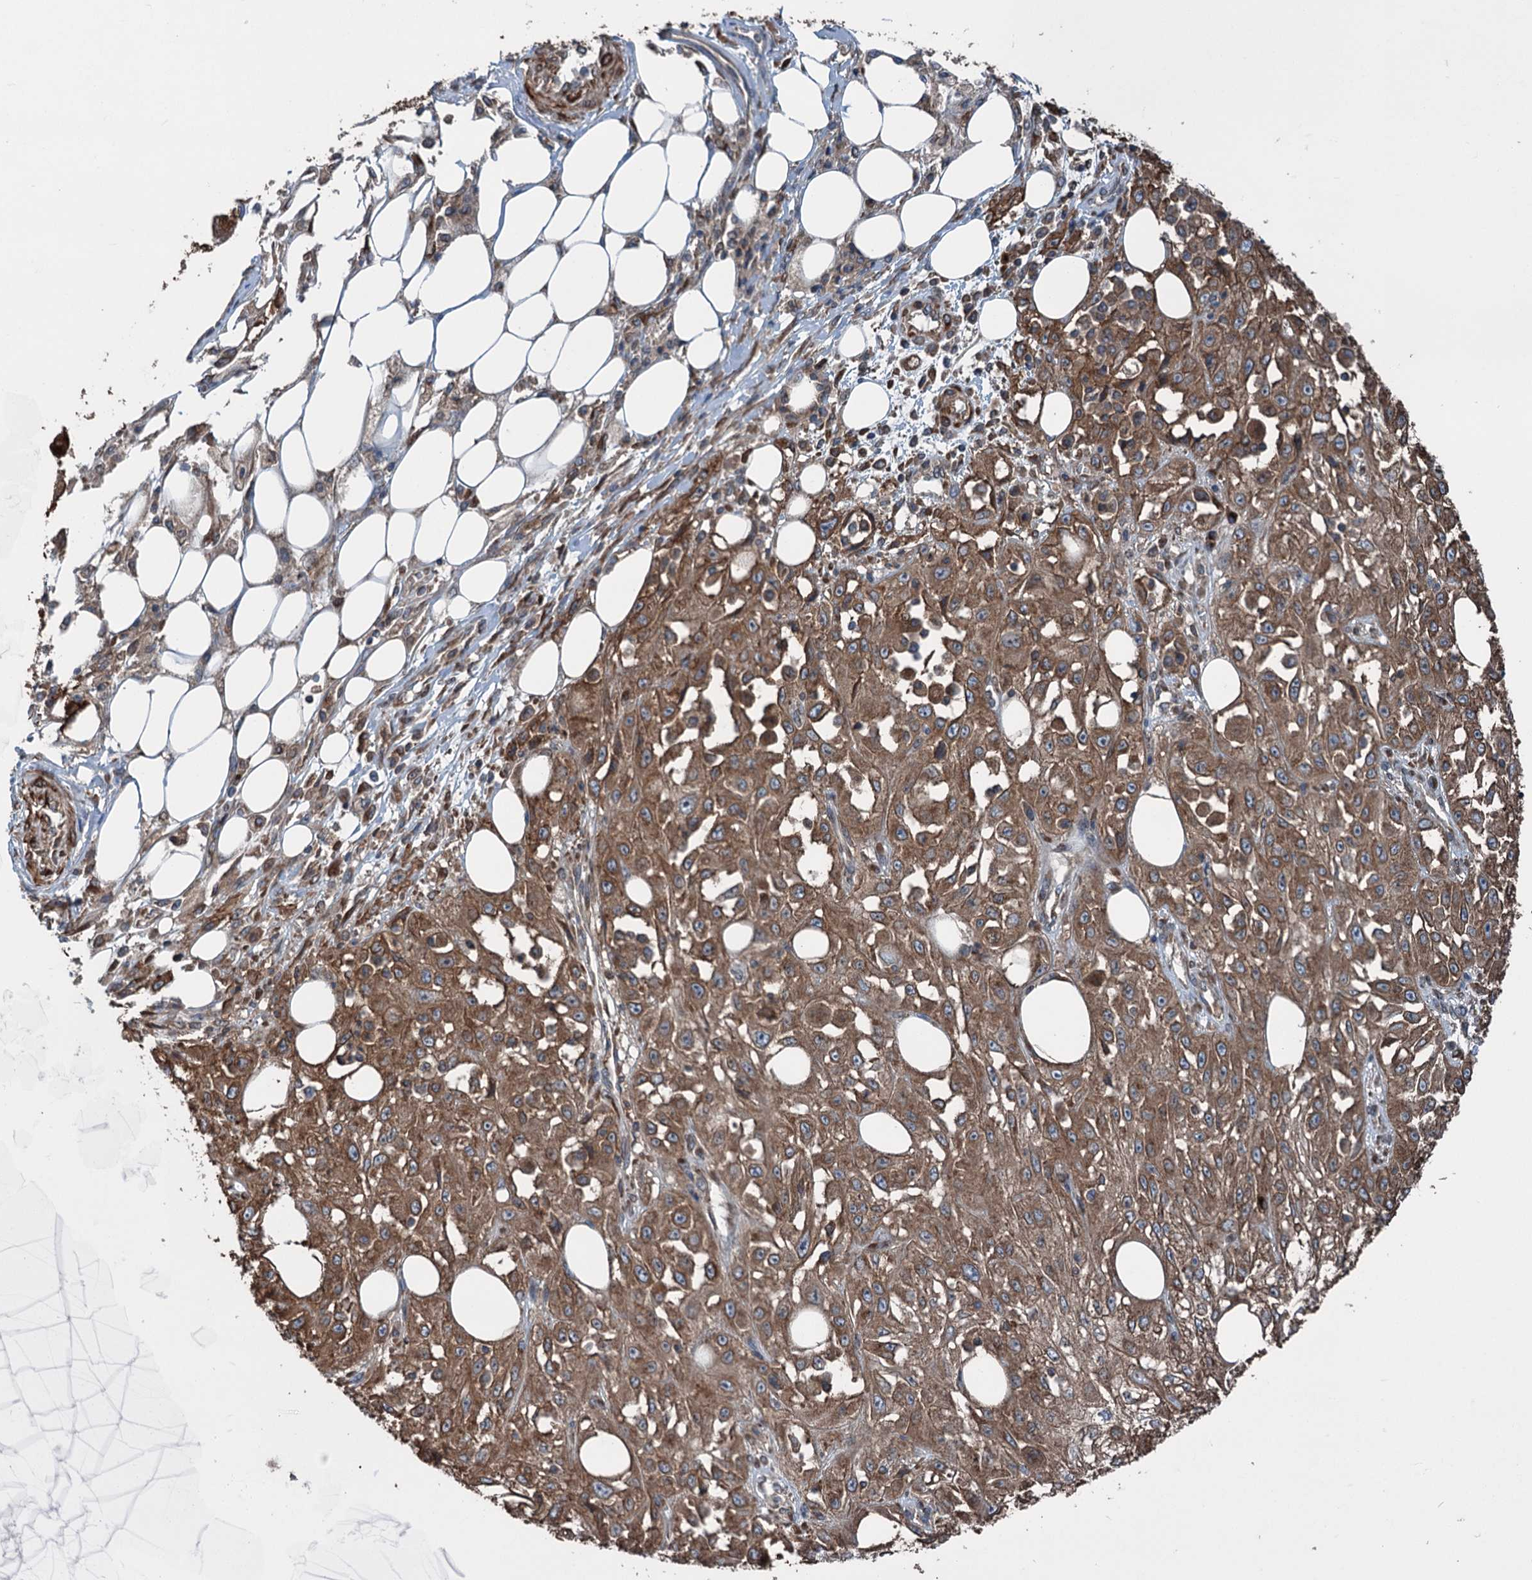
{"staining": {"intensity": "moderate", "quantity": ">75%", "location": "cytoplasmic/membranous"}, "tissue": "skin cancer", "cell_type": "Tumor cells", "image_type": "cancer", "snomed": [{"axis": "morphology", "description": "Squamous cell carcinoma, NOS"}, {"axis": "morphology", "description": "Squamous cell carcinoma, metastatic, NOS"}, {"axis": "topography", "description": "Skin"}, {"axis": "topography", "description": "Lymph node"}], "caption": "Tumor cells show medium levels of moderate cytoplasmic/membranous staining in approximately >75% of cells in human skin cancer. (IHC, brightfield microscopy, high magnification).", "gene": "CALCOCO1", "patient": {"sex": "male", "age": 75}}